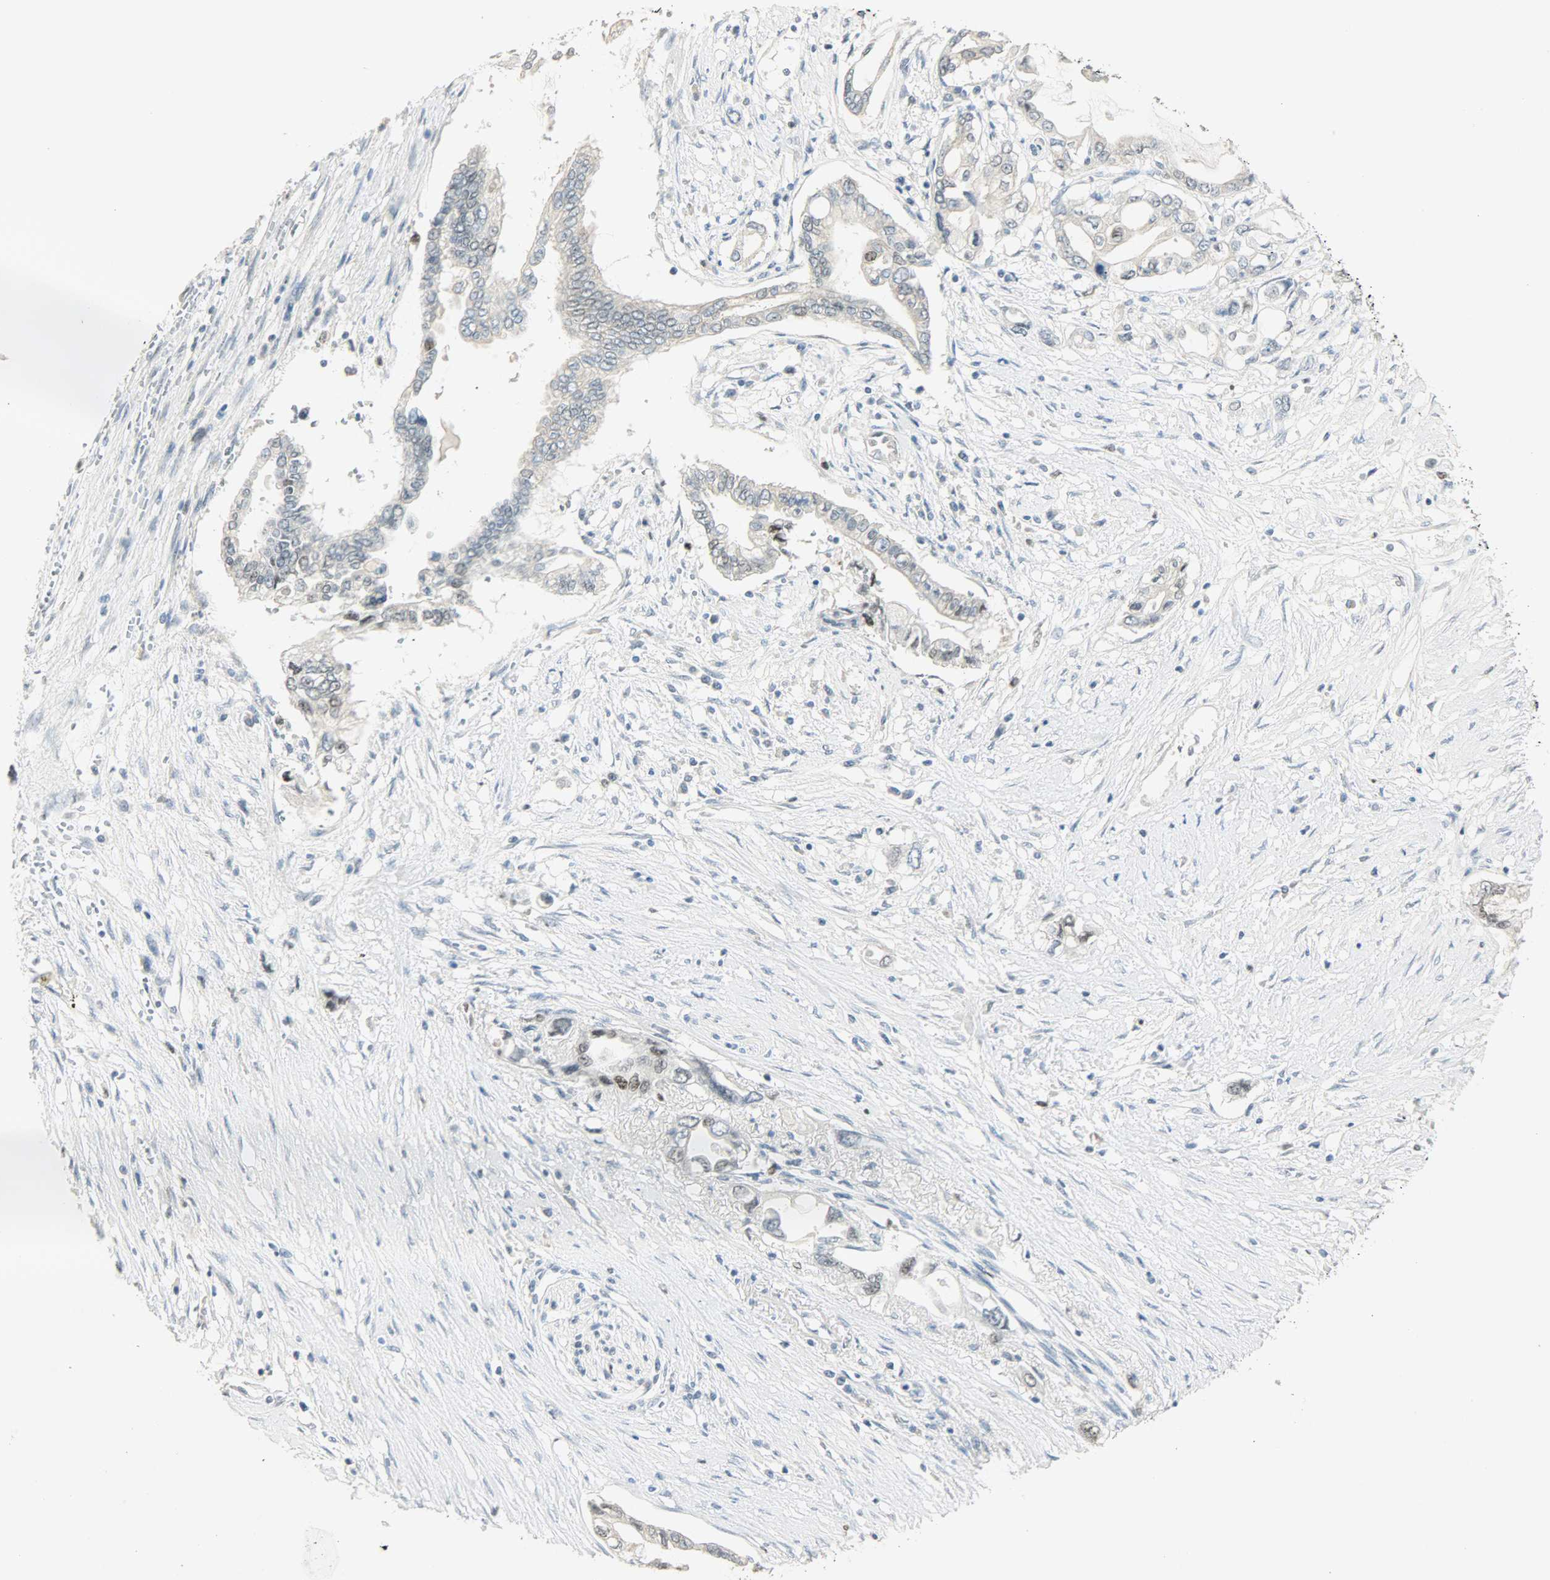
{"staining": {"intensity": "moderate", "quantity": "25%-75%", "location": "nuclear"}, "tissue": "pancreatic cancer", "cell_type": "Tumor cells", "image_type": "cancer", "snomed": [{"axis": "morphology", "description": "Adenocarcinoma, NOS"}, {"axis": "topography", "description": "Pancreas"}], "caption": "Immunohistochemistry staining of pancreatic cancer (adenocarcinoma), which reveals medium levels of moderate nuclear positivity in approximately 25%-75% of tumor cells indicating moderate nuclear protein positivity. The staining was performed using DAB (brown) for protein detection and nuclei were counterstained in hematoxylin (blue).", "gene": "PPARG", "patient": {"sex": "female", "age": 57}}